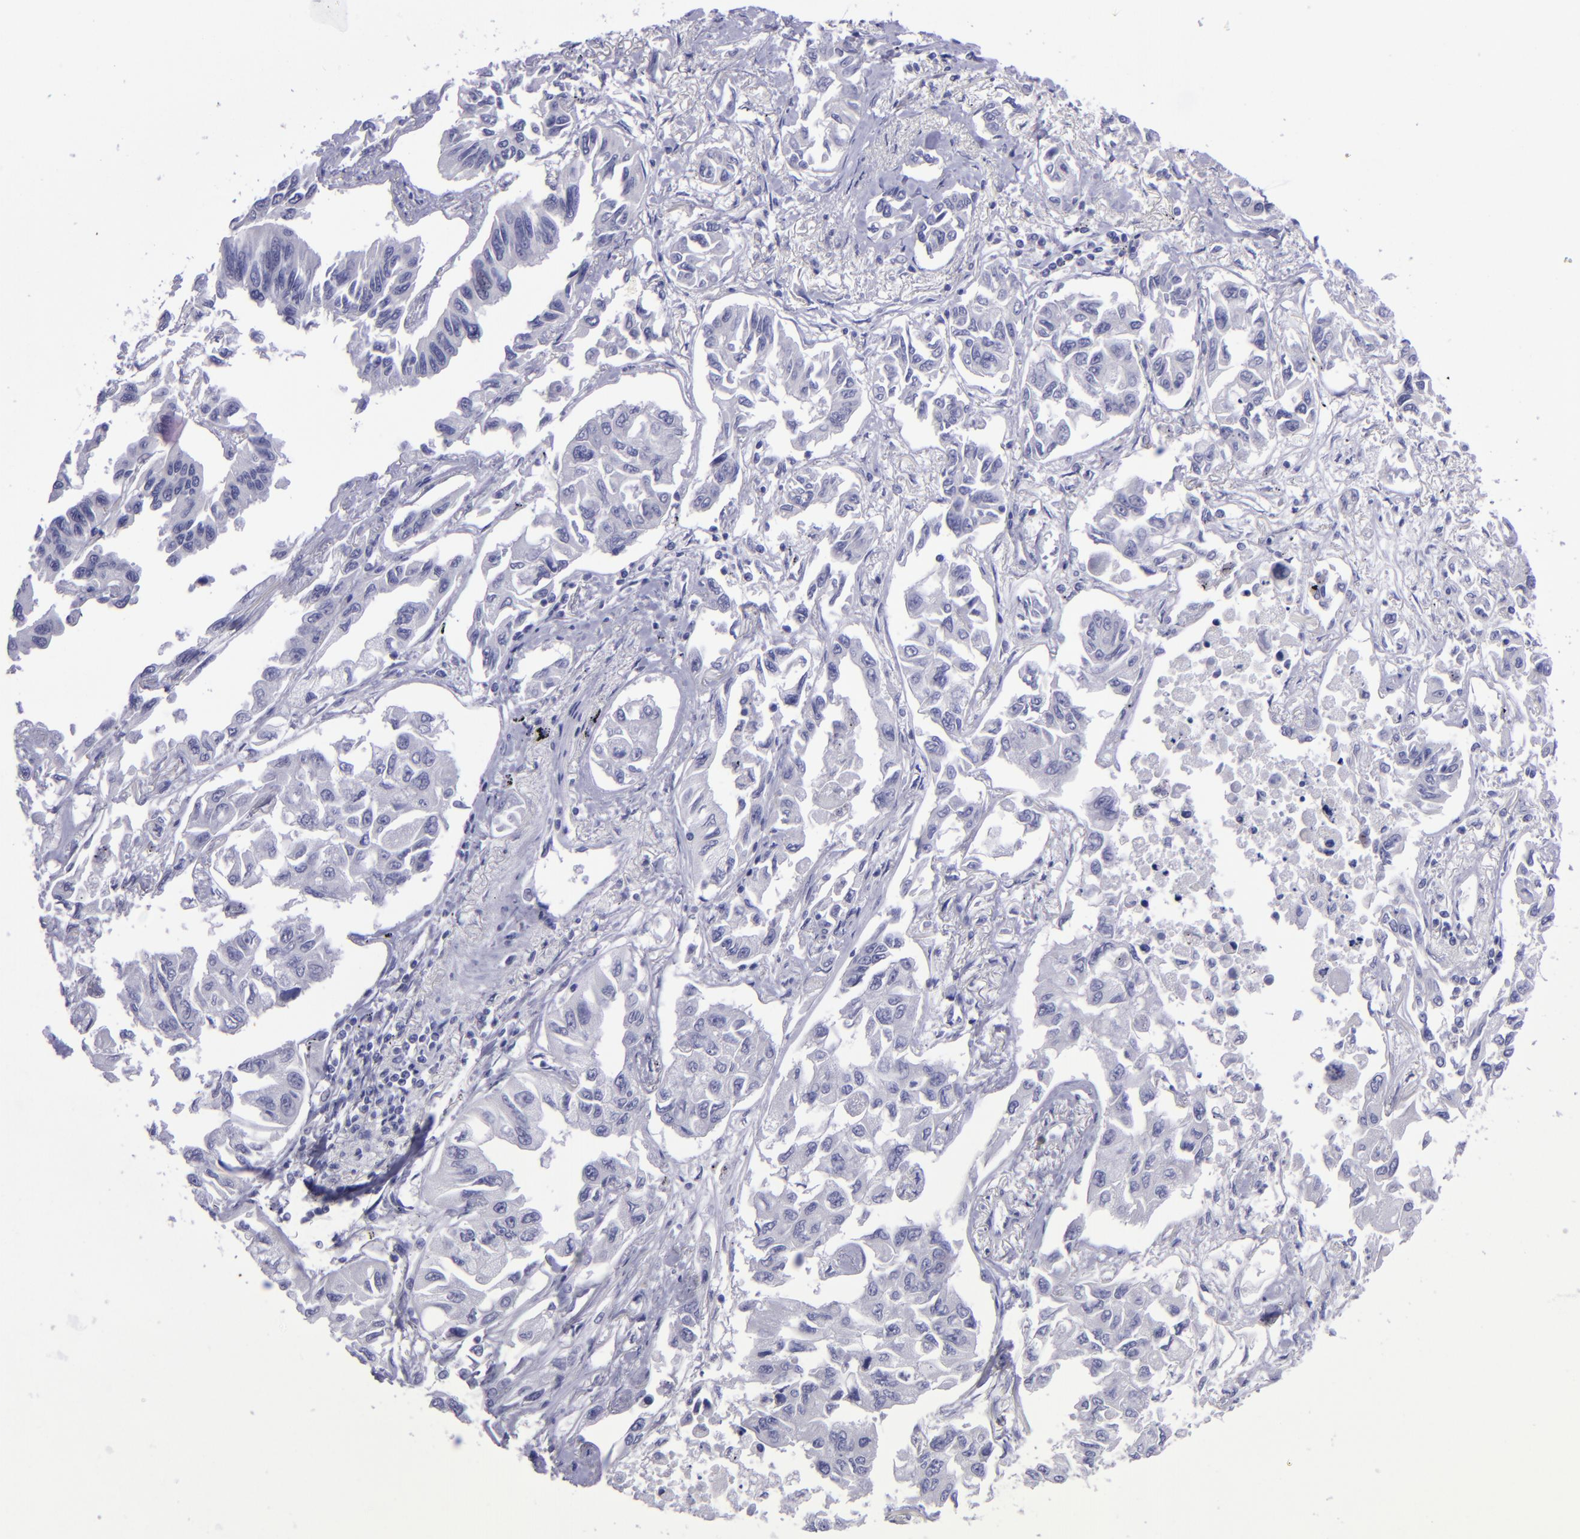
{"staining": {"intensity": "negative", "quantity": "none", "location": "none"}, "tissue": "lung cancer", "cell_type": "Tumor cells", "image_type": "cancer", "snomed": [{"axis": "morphology", "description": "Adenocarcinoma, NOS"}, {"axis": "topography", "description": "Lung"}], "caption": "Lung cancer (adenocarcinoma) was stained to show a protein in brown. There is no significant positivity in tumor cells.", "gene": "POU2F2", "patient": {"sex": "male", "age": 64}}